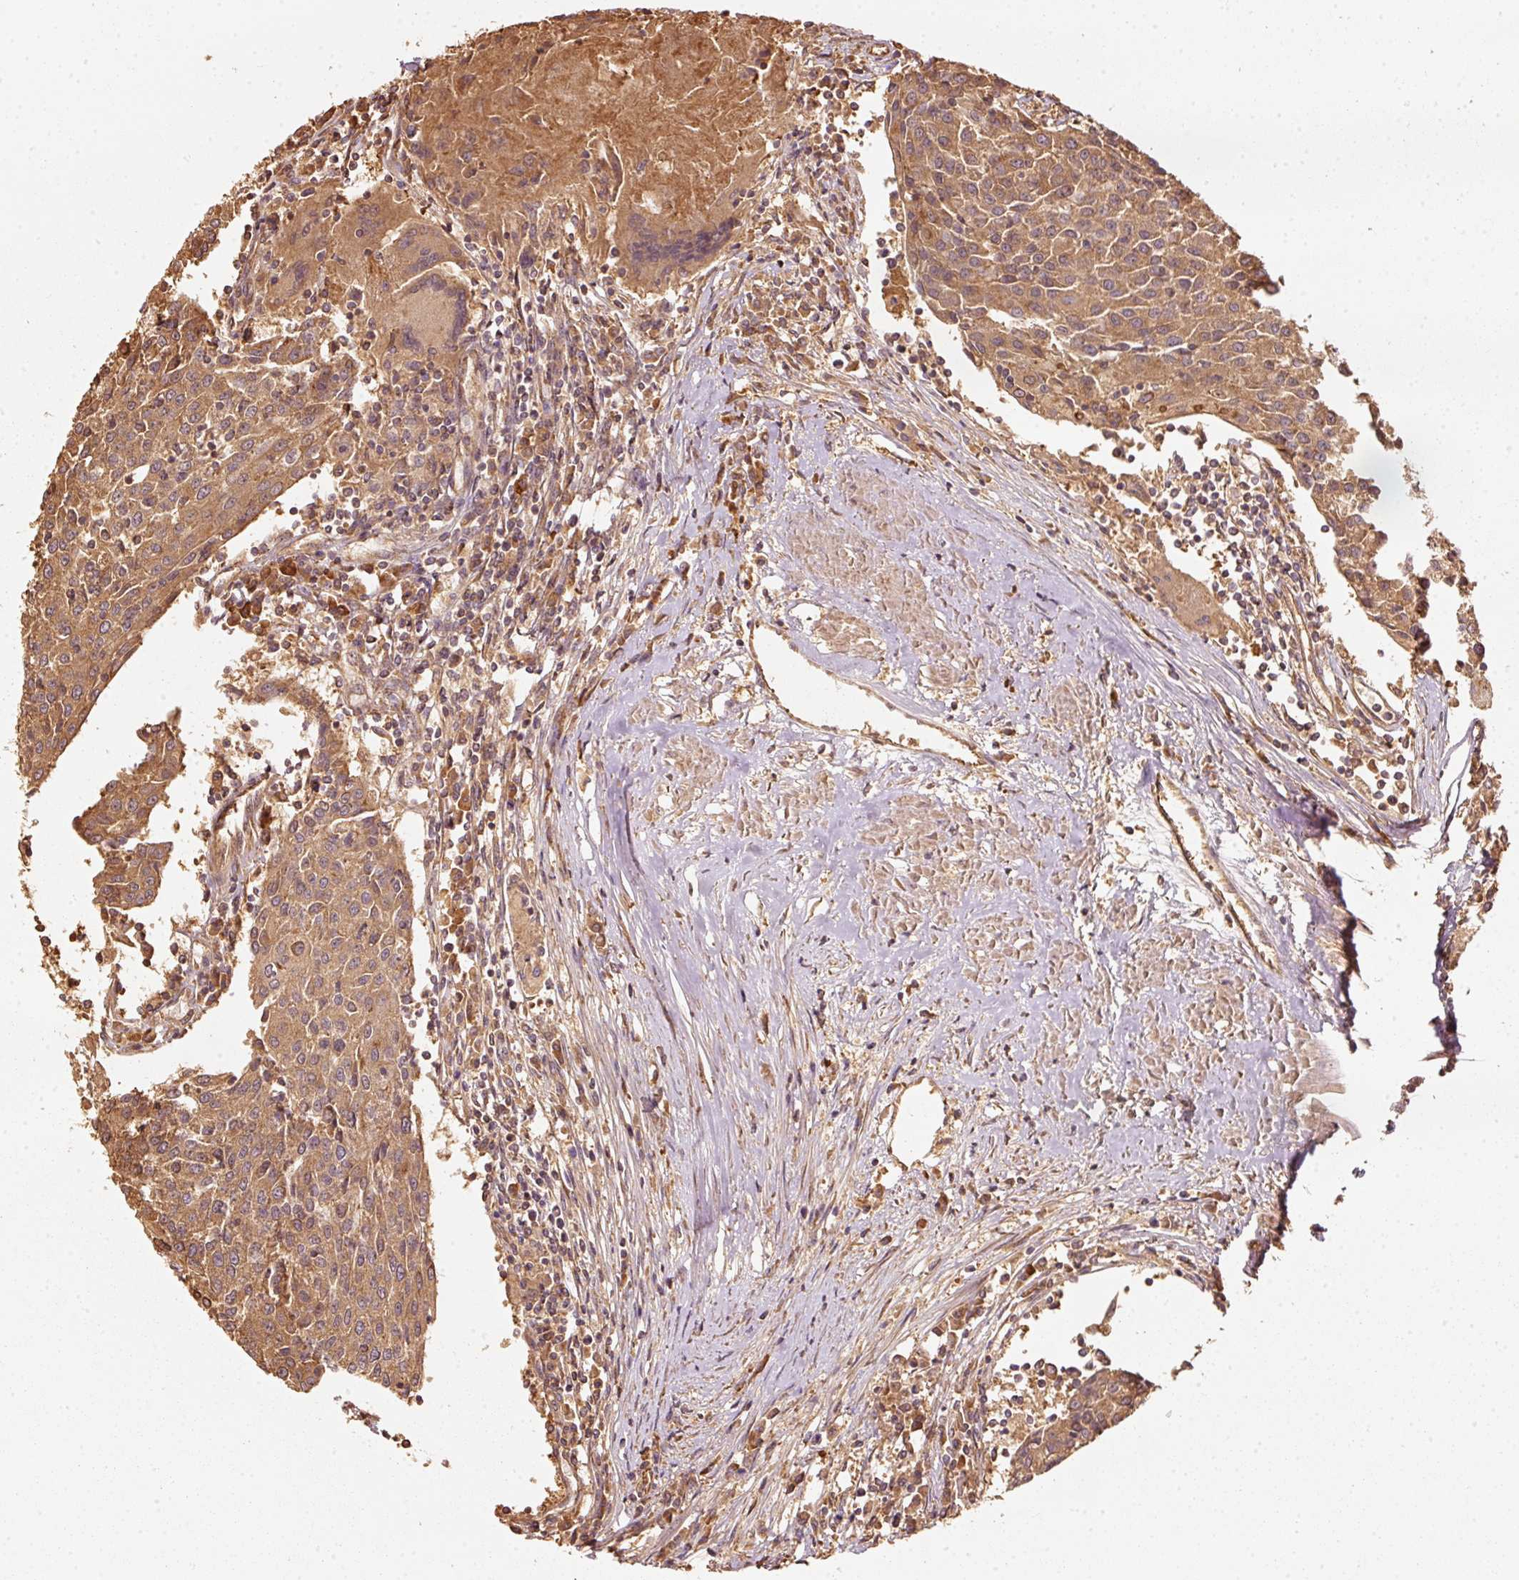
{"staining": {"intensity": "moderate", "quantity": ">75%", "location": "cytoplasmic/membranous"}, "tissue": "urothelial cancer", "cell_type": "Tumor cells", "image_type": "cancer", "snomed": [{"axis": "morphology", "description": "Urothelial carcinoma, High grade"}, {"axis": "topography", "description": "Urinary bladder"}], "caption": "Immunohistochemistry histopathology image of urothelial cancer stained for a protein (brown), which demonstrates medium levels of moderate cytoplasmic/membranous expression in approximately >75% of tumor cells.", "gene": "STAU1", "patient": {"sex": "female", "age": 85}}